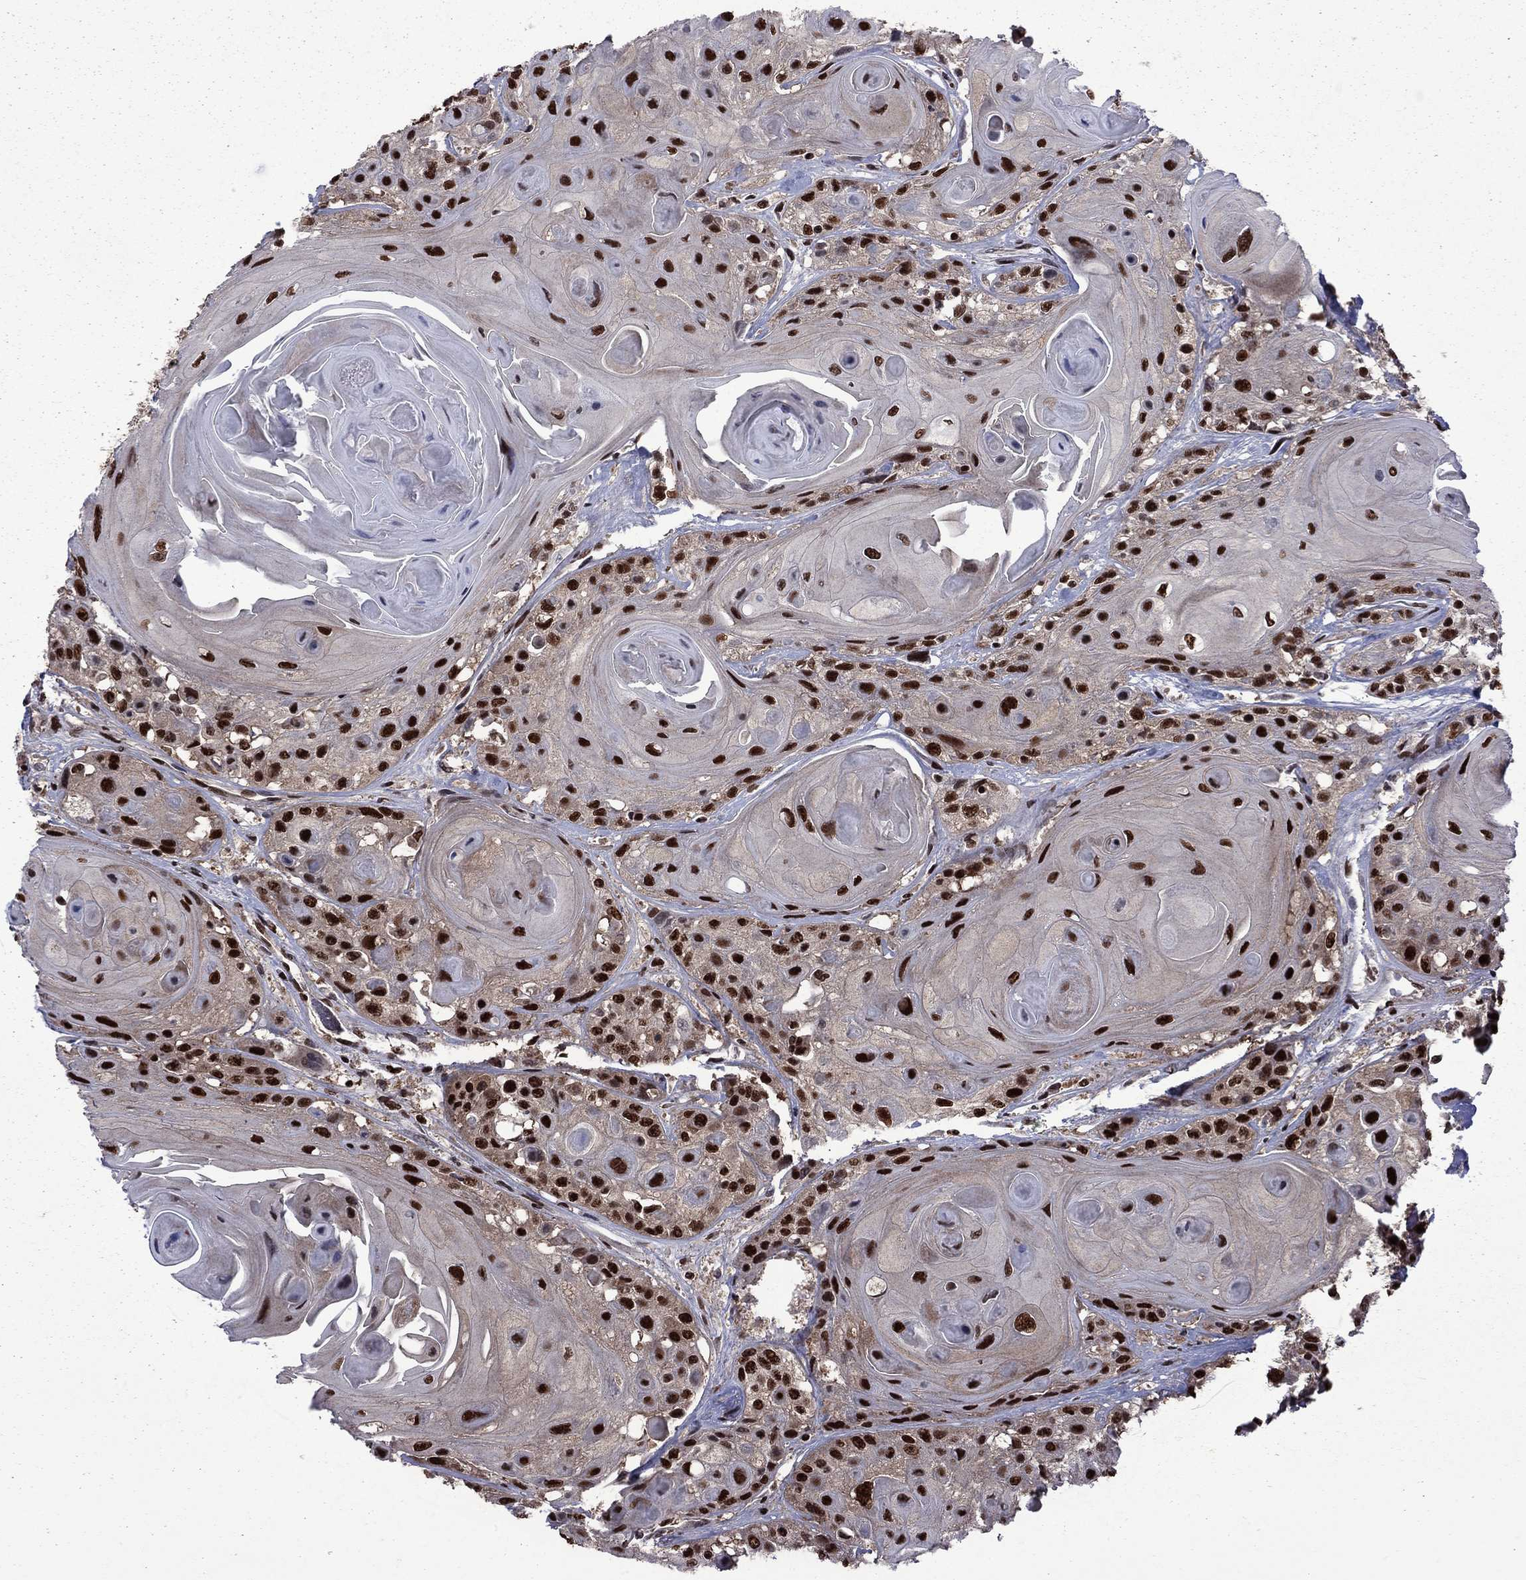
{"staining": {"intensity": "strong", "quantity": ">75%", "location": "nuclear"}, "tissue": "head and neck cancer", "cell_type": "Tumor cells", "image_type": "cancer", "snomed": [{"axis": "morphology", "description": "Squamous cell carcinoma, NOS"}, {"axis": "topography", "description": "Head-Neck"}], "caption": "This is a micrograph of immunohistochemistry (IHC) staining of head and neck squamous cell carcinoma, which shows strong positivity in the nuclear of tumor cells.", "gene": "MED25", "patient": {"sex": "female", "age": 59}}